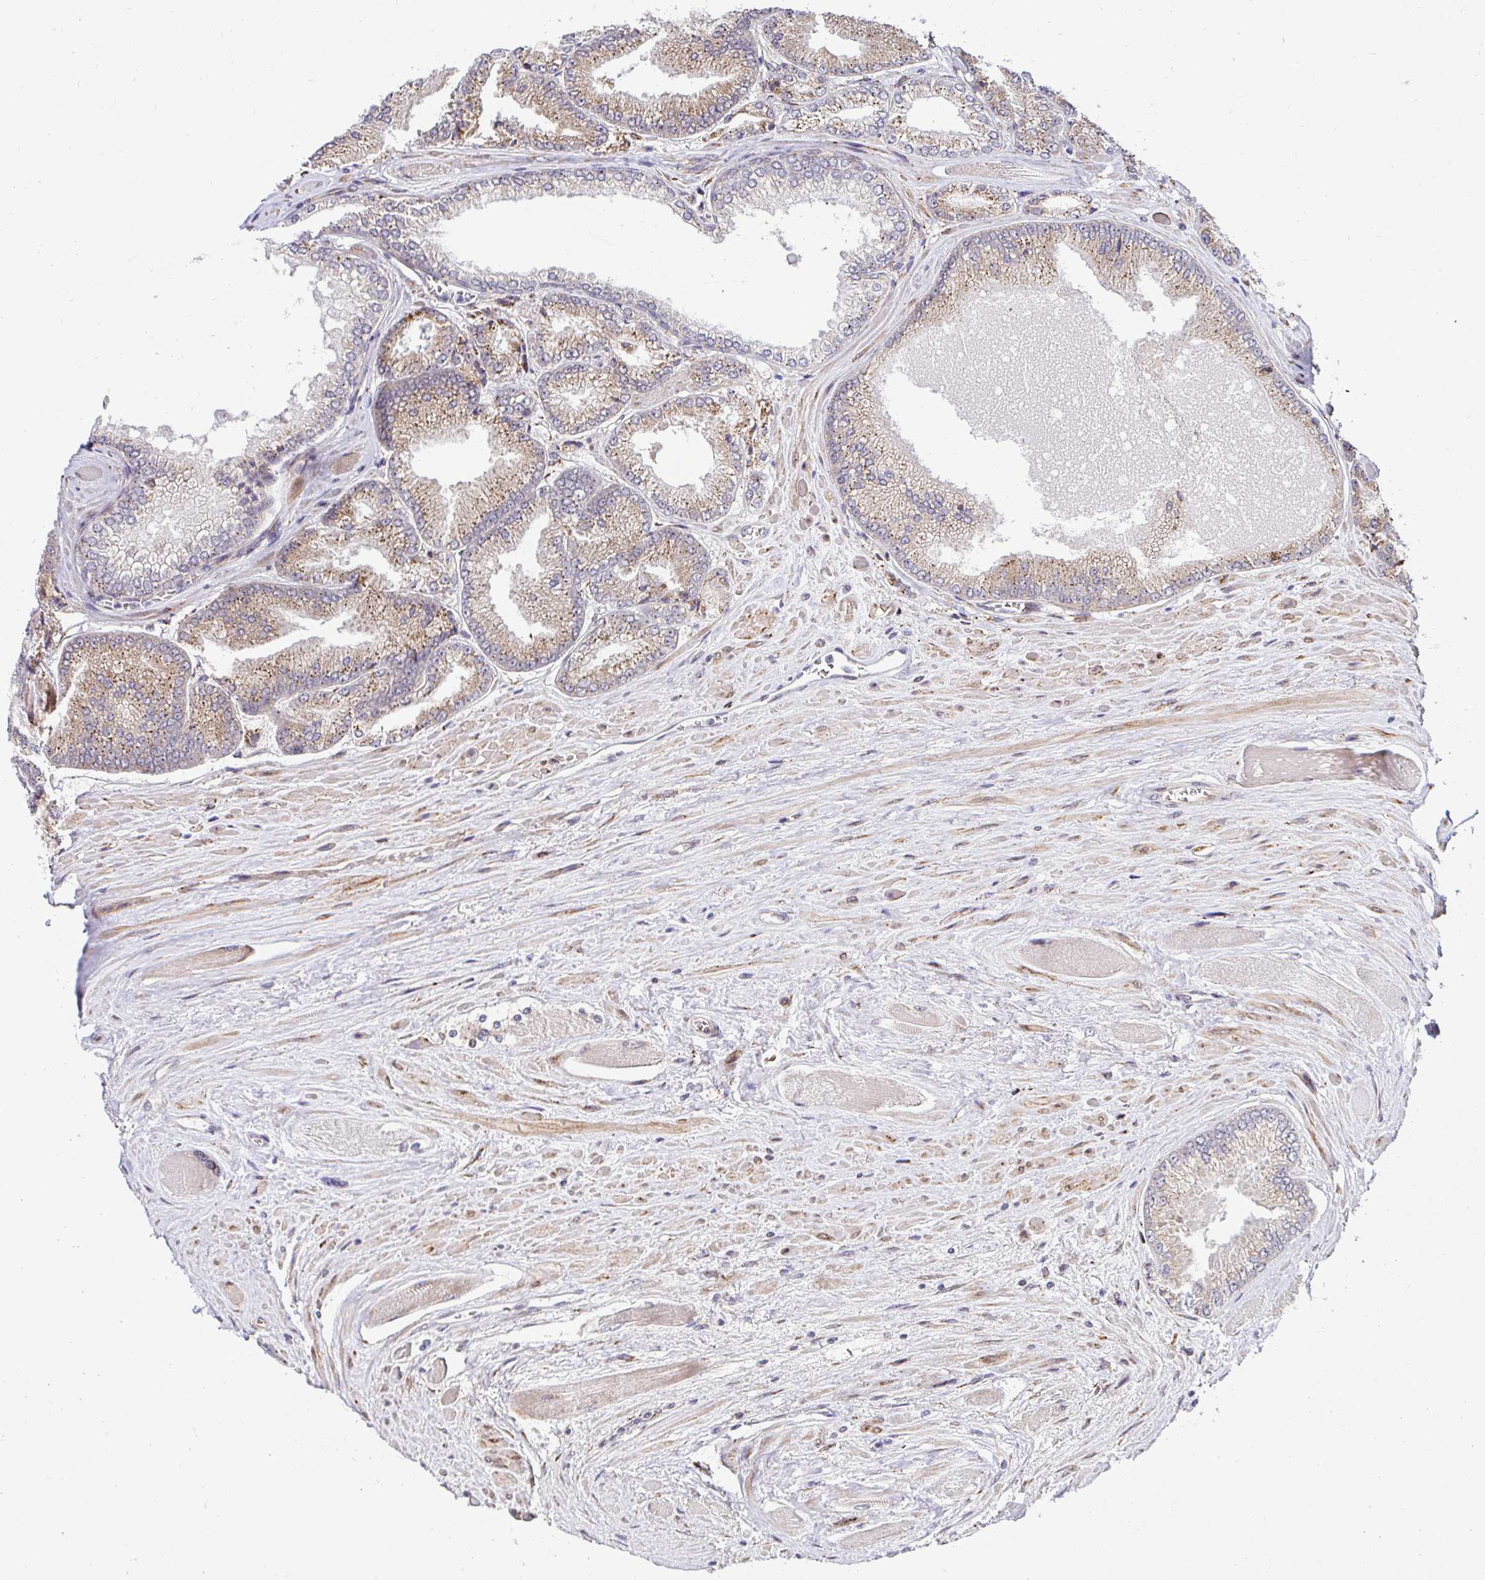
{"staining": {"intensity": "moderate", "quantity": "25%-75%", "location": "cytoplasmic/membranous"}, "tissue": "prostate cancer", "cell_type": "Tumor cells", "image_type": "cancer", "snomed": [{"axis": "morphology", "description": "Adenocarcinoma, Low grade"}, {"axis": "topography", "description": "Prostate"}], "caption": "Prostate cancer stained with a brown dye demonstrates moderate cytoplasmic/membranous positive positivity in about 25%-75% of tumor cells.", "gene": "HPS1", "patient": {"sex": "male", "age": 67}}